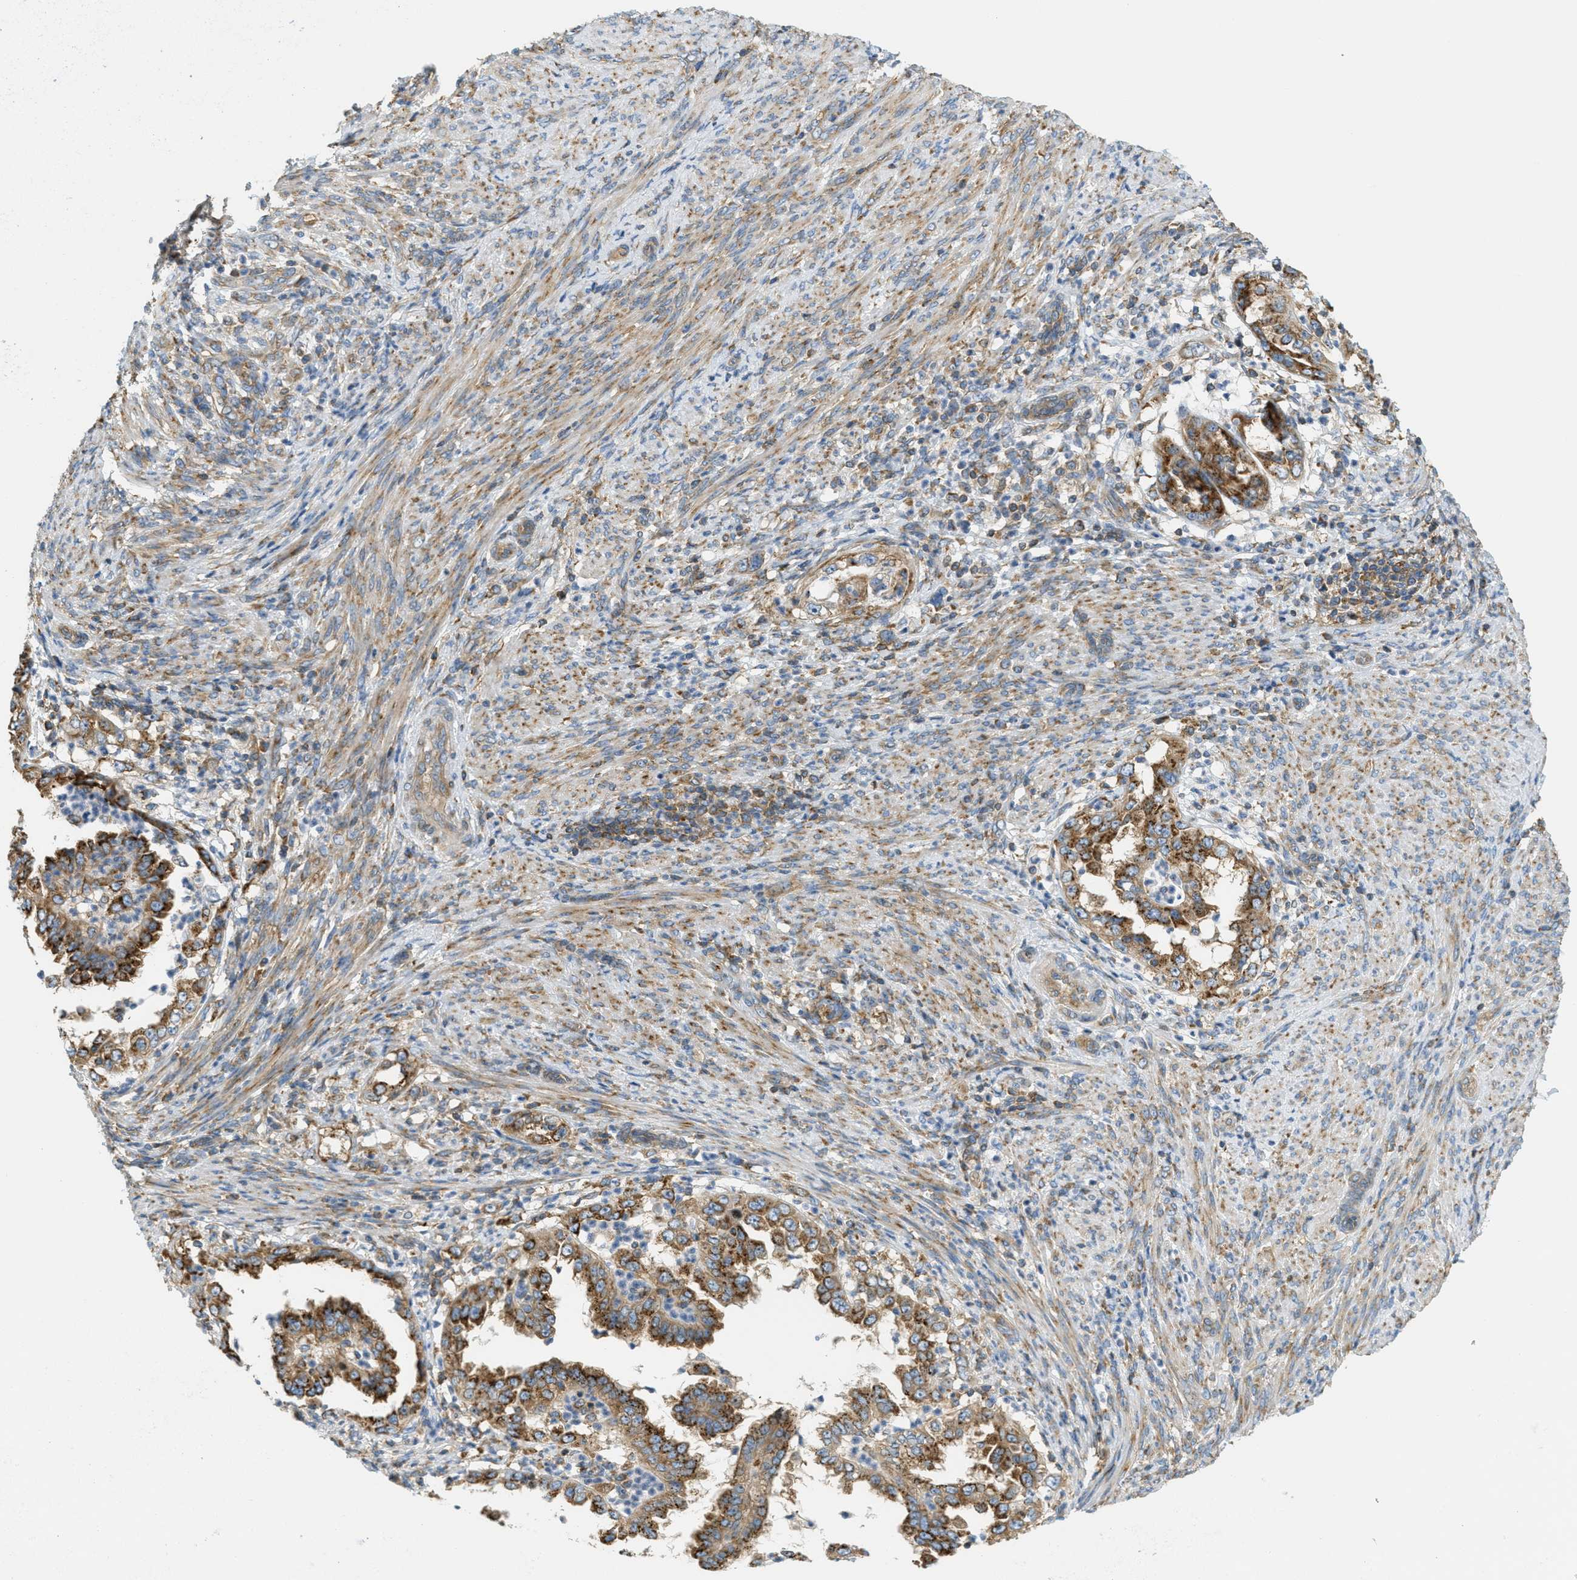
{"staining": {"intensity": "moderate", "quantity": ">75%", "location": "cytoplasmic/membranous"}, "tissue": "endometrial cancer", "cell_type": "Tumor cells", "image_type": "cancer", "snomed": [{"axis": "morphology", "description": "Adenocarcinoma, NOS"}, {"axis": "topography", "description": "Endometrium"}], "caption": "Protein expression analysis of human adenocarcinoma (endometrial) reveals moderate cytoplasmic/membranous expression in about >75% of tumor cells.", "gene": "ABCF1", "patient": {"sex": "female", "age": 85}}